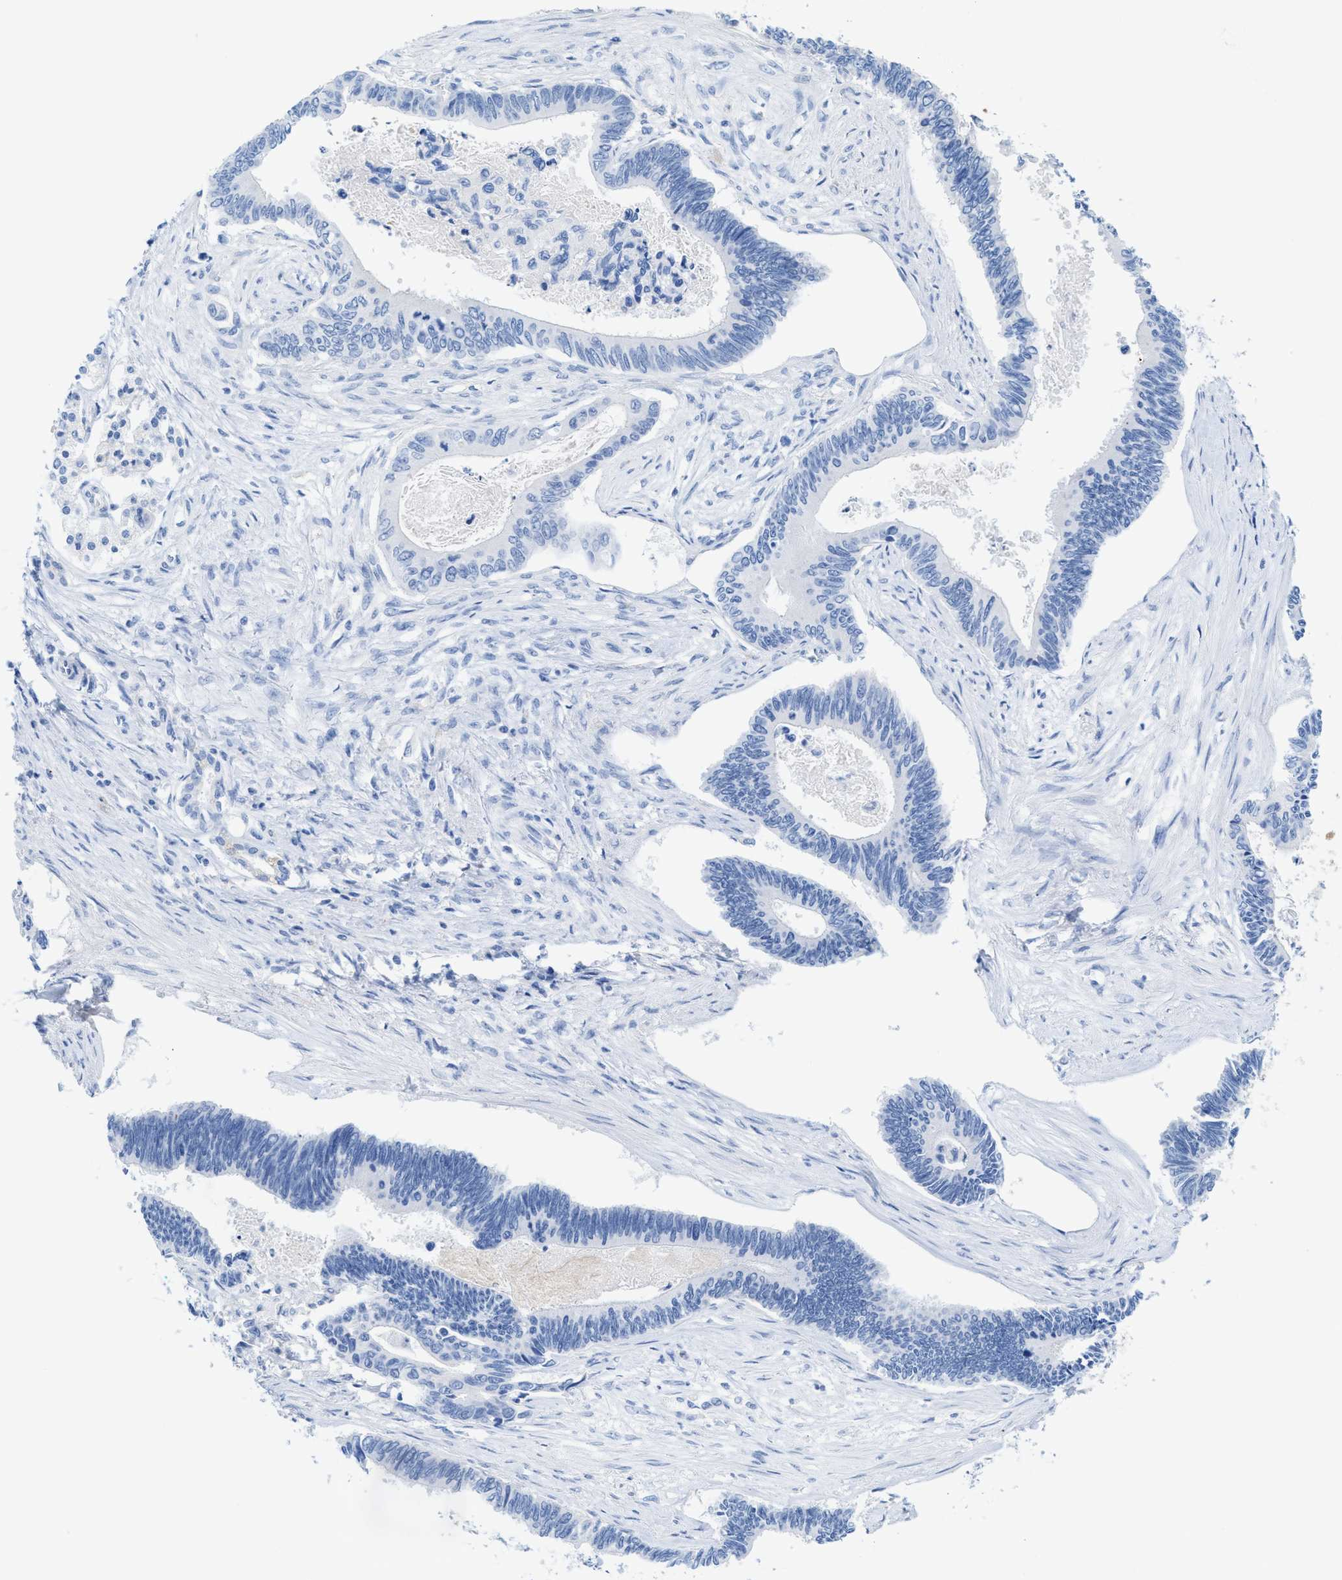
{"staining": {"intensity": "negative", "quantity": "none", "location": "none"}, "tissue": "pancreatic cancer", "cell_type": "Tumor cells", "image_type": "cancer", "snomed": [{"axis": "morphology", "description": "Adenocarcinoma, NOS"}, {"axis": "topography", "description": "Pancreas"}], "caption": "Tumor cells show no significant expression in pancreatic adenocarcinoma.", "gene": "ANKFN1", "patient": {"sex": "female", "age": 70}}